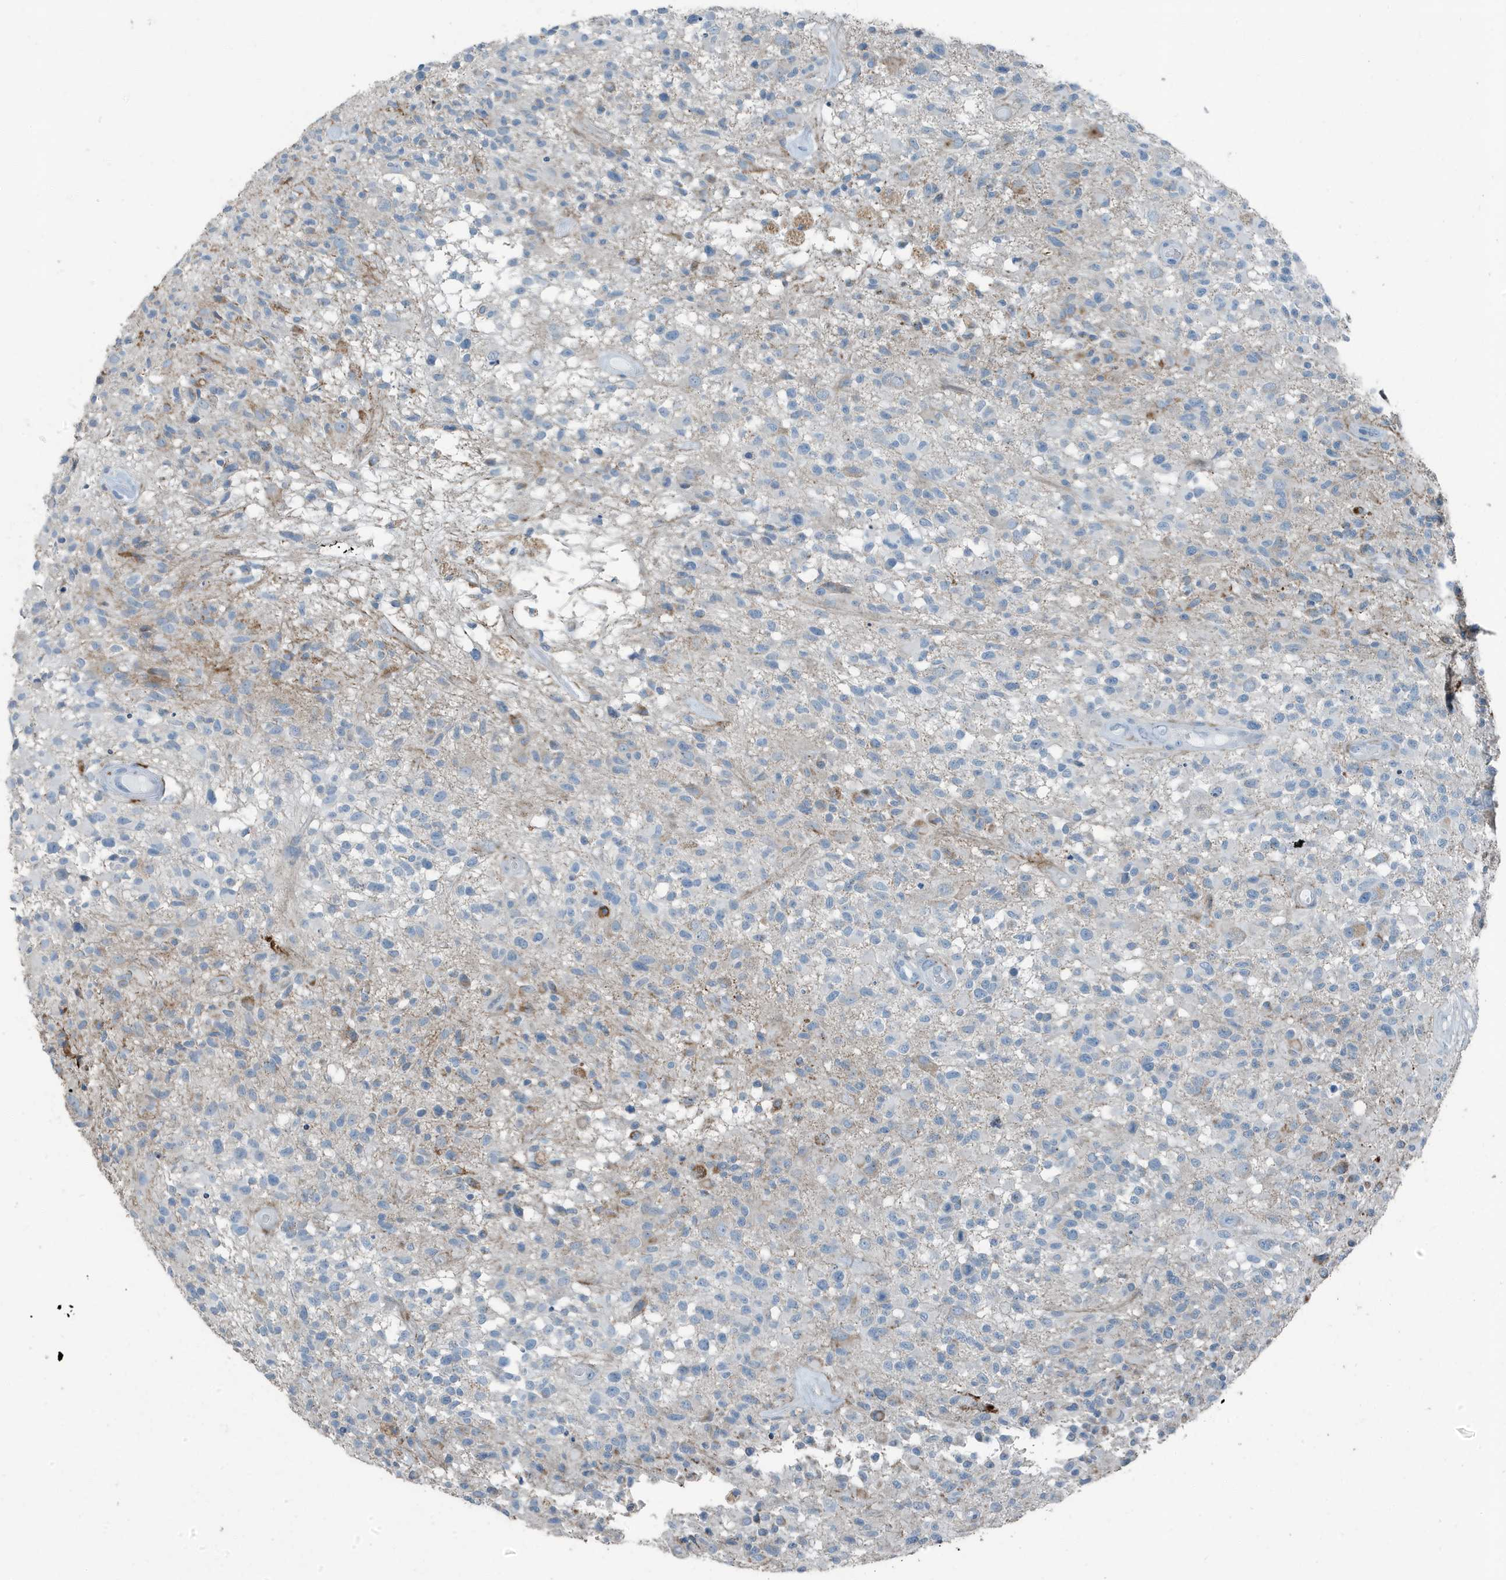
{"staining": {"intensity": "negative", "quantity": "none", "location": "none"}, "tissue": "glioma", "cell_type": "Tumor cells", "image_type": "cancer", "snomed": [{"axis": "morphology", "description": "Glioma, malignant, High grade"}, {"axis": "morphology", "description": "Glioblastoma, NOS"}, {"axis": "topography", "description": "Brain"}], "caption": "High power microscopy histopathology image of an IHC image of glioblastoma, revealing no significant expression in tumor cells.", "gene": "FAM162A", "patient": {"sex": "male", "age": 60}}